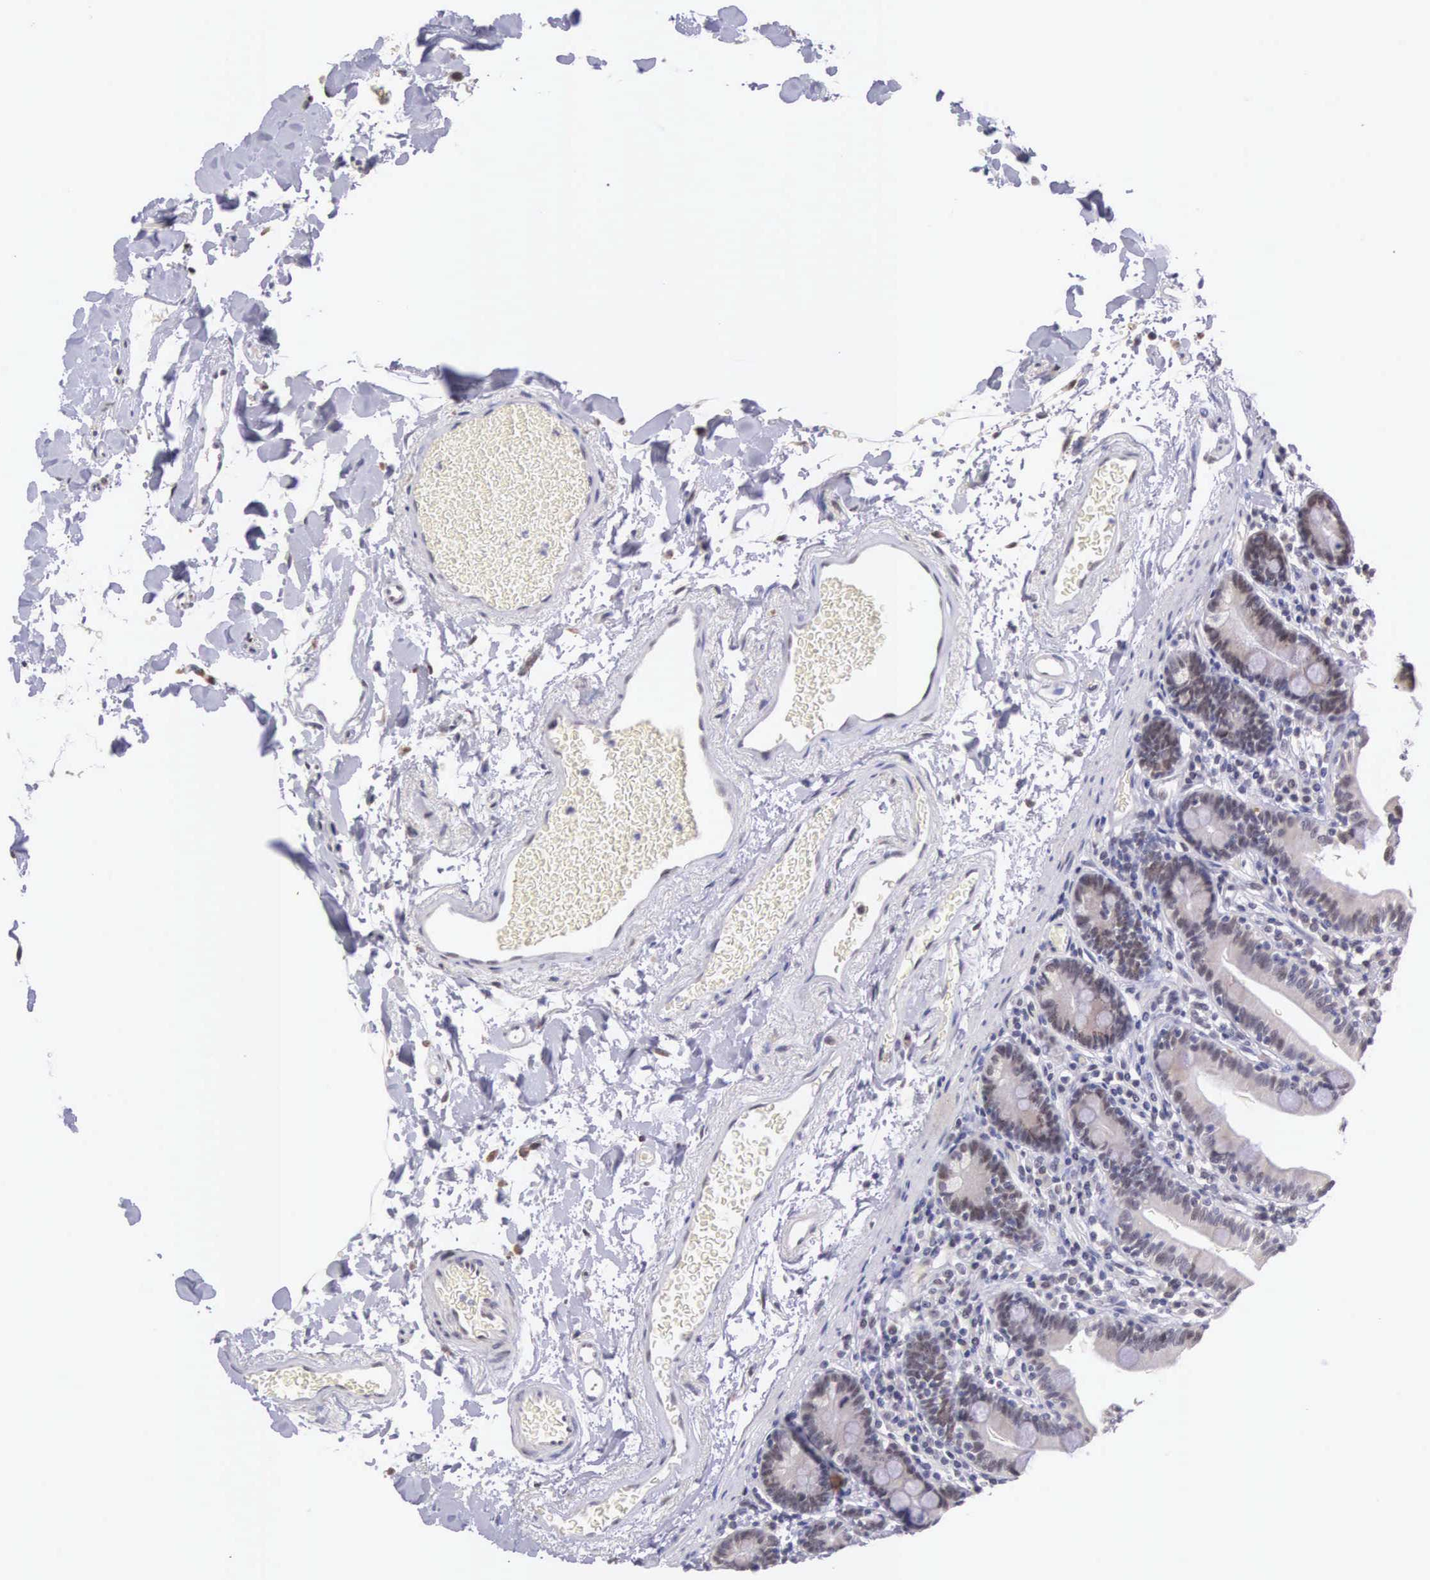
{"staining": {"intensity": "moderate", "quantity": "<25%", "location": "nuclear"}, "tissue": "duodenum", "cell_type": "Glandular cells", "image_type": "normal", "snomed": [{"axis": "morphology", "description": "Normal tissue, NOS"}, {"axis": "topography", "description": "Duodenum"}], "caption": "Duodenum stained with a brown dye displays moderate nuclear positive staining in about <25% of glandular cells.", "gene": "HMGXB4", "patient": {"sex": "male", "age": 70}}